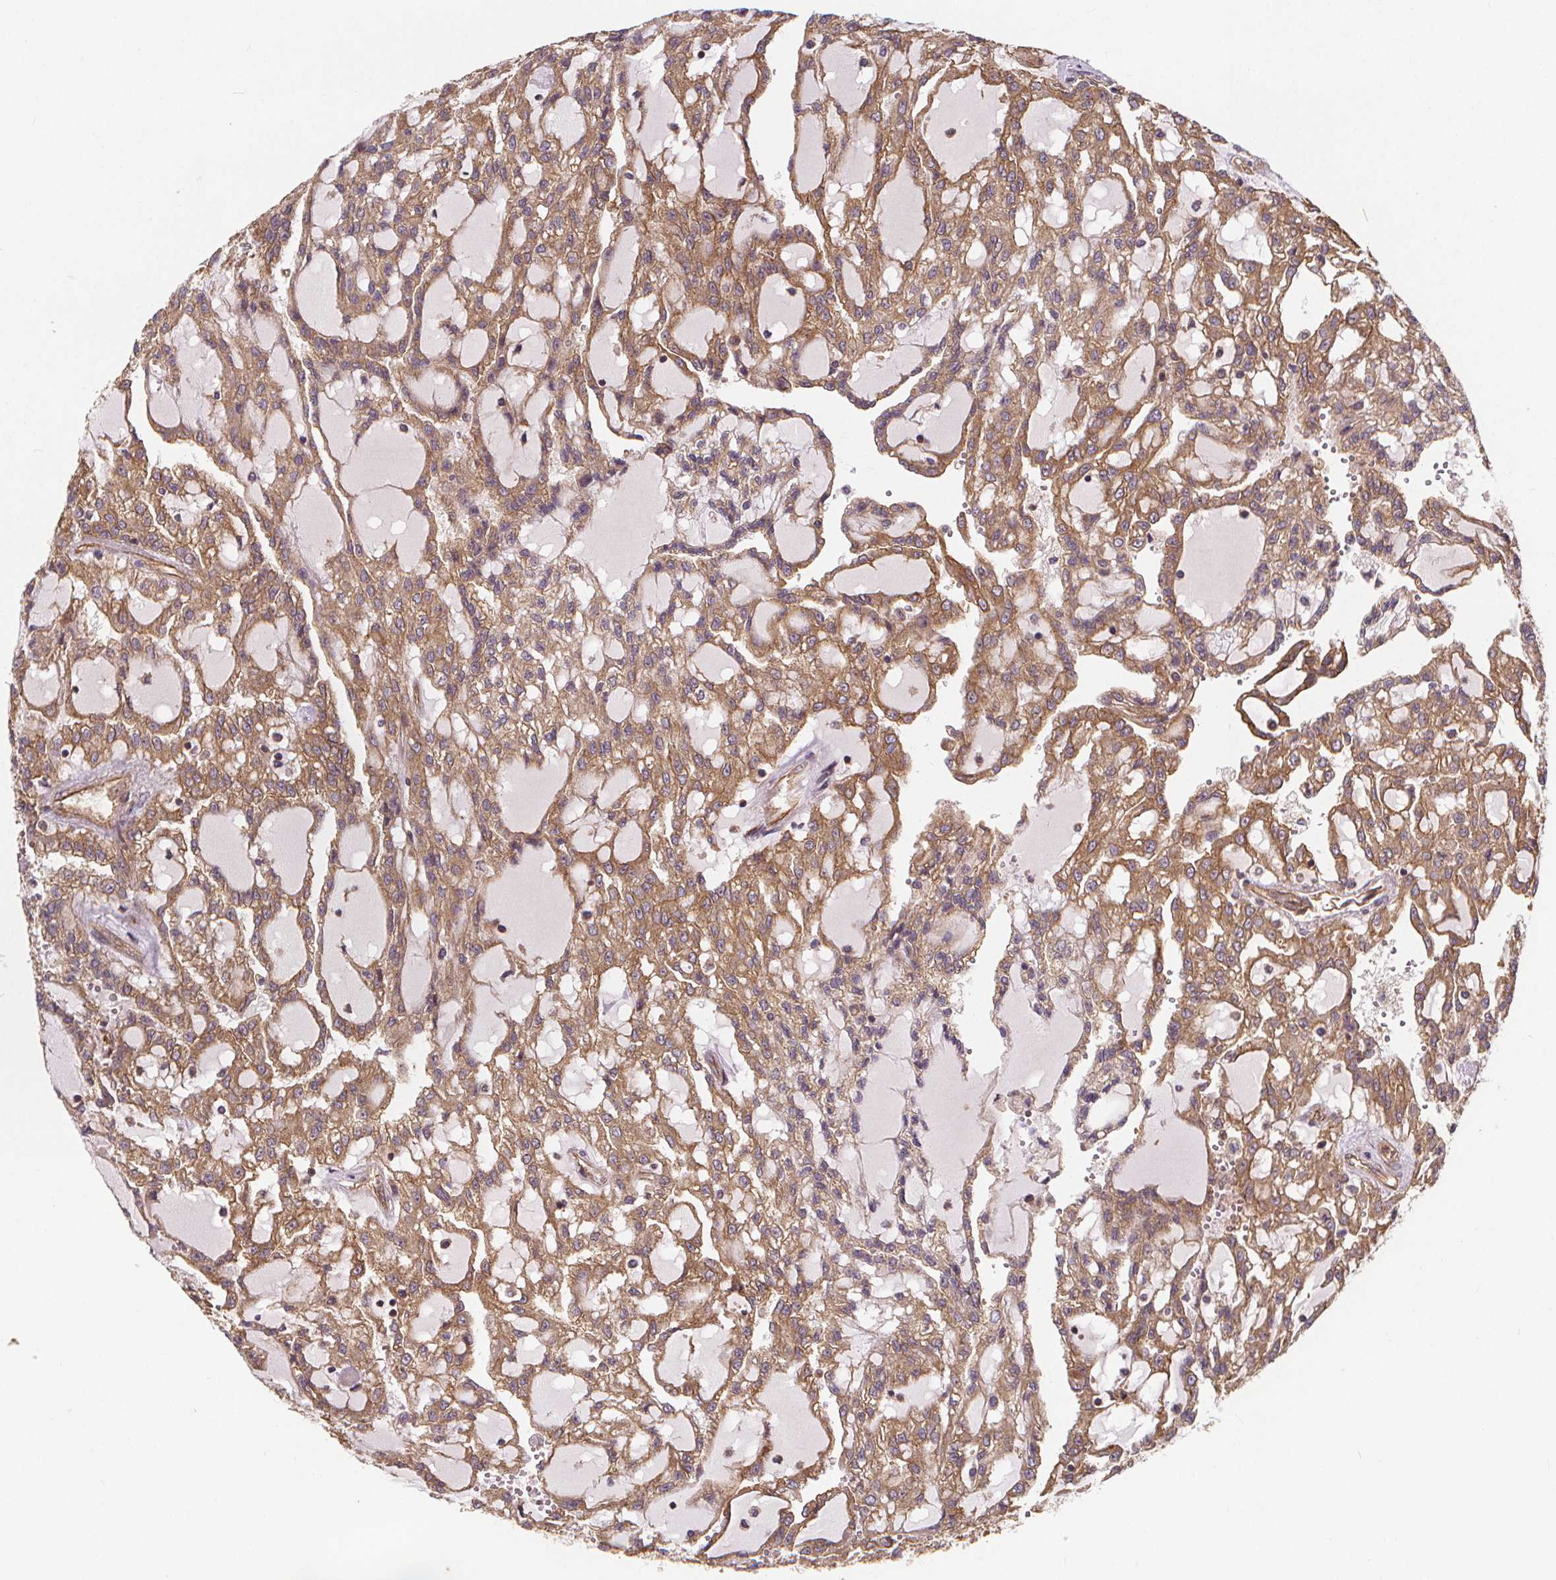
{"staining": {"intensity": "moderate", "quantity": ">75%", "location": "cytoplasmic/membranous"}, "tissue": "renal cancer", "cell_type": "Tumor cells", "image_type": "cancer", "snomed": [{"axis": "morphology", "description": "Adenocarcinoma, NOS"}, {"axis": "topography", "description": "Kidney"}], "caption": "Moderate cytoplasmic/membranous protein staining is identified in approximately >75% of tumor cells in adenocarcinoma (renal).", "gene": "CLINT1", "patient": {"sex": "male", "age": 63}}